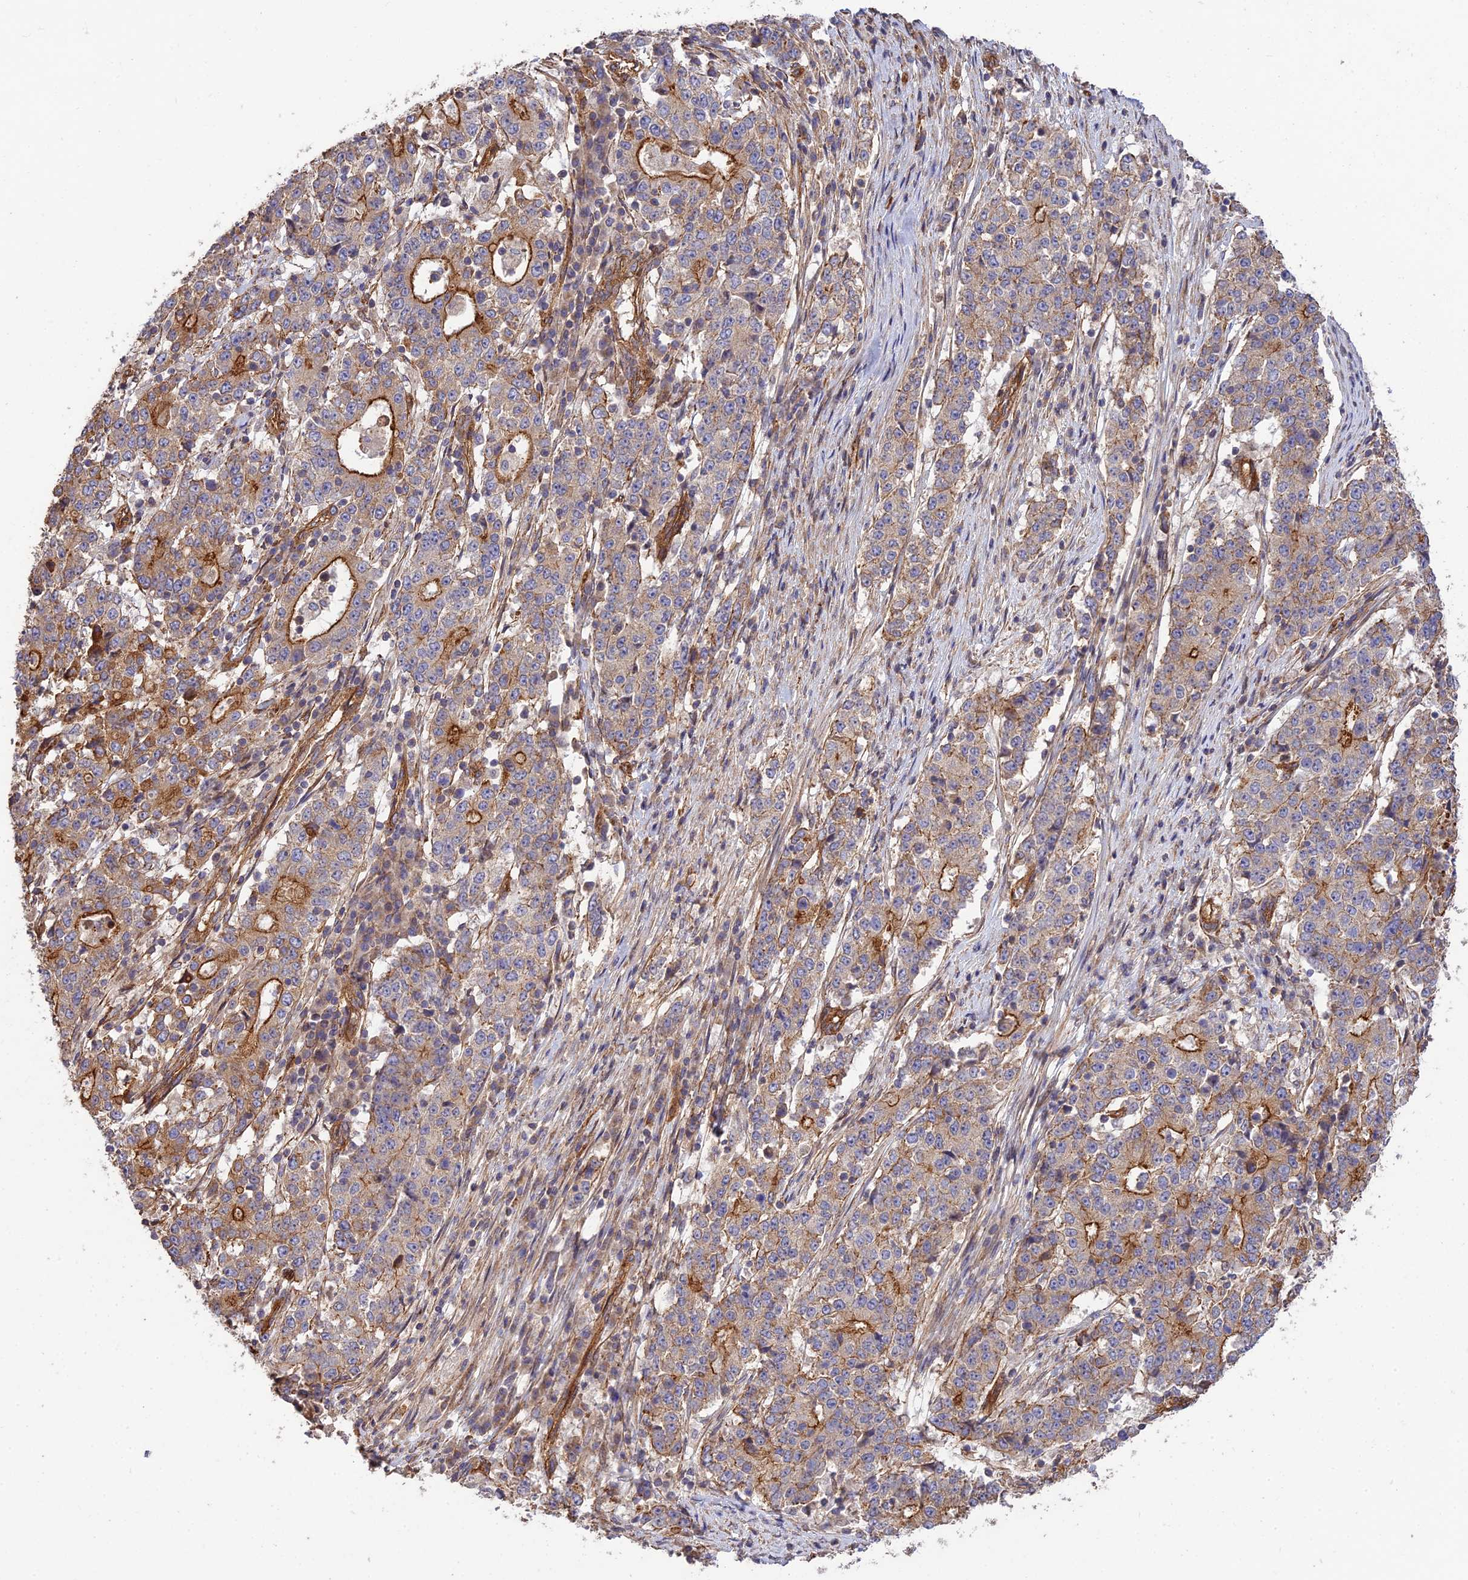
{"staining": {"intensity": "moderate", "quantity": "25%-75%", "location": "cytoplasmic/membranous"}, "tissue": "stomach cancer", "cell_type": "Tumor cells", "image_type": "cancer", "snomed": [{"axis": "morphology", "description": "Adenocarcinoma, NOS"}, {"axis": "topography", "description": "Stomach"}], "caption": "Human stomach adenocarcinoma stained for a protein (brown) exhibits moderate cytoplasmic/membranous positive staining in approximately 25%-75% of tumor cells.", "gene": "HOMER2", "patient": {"sex": "male", "age": 59}}